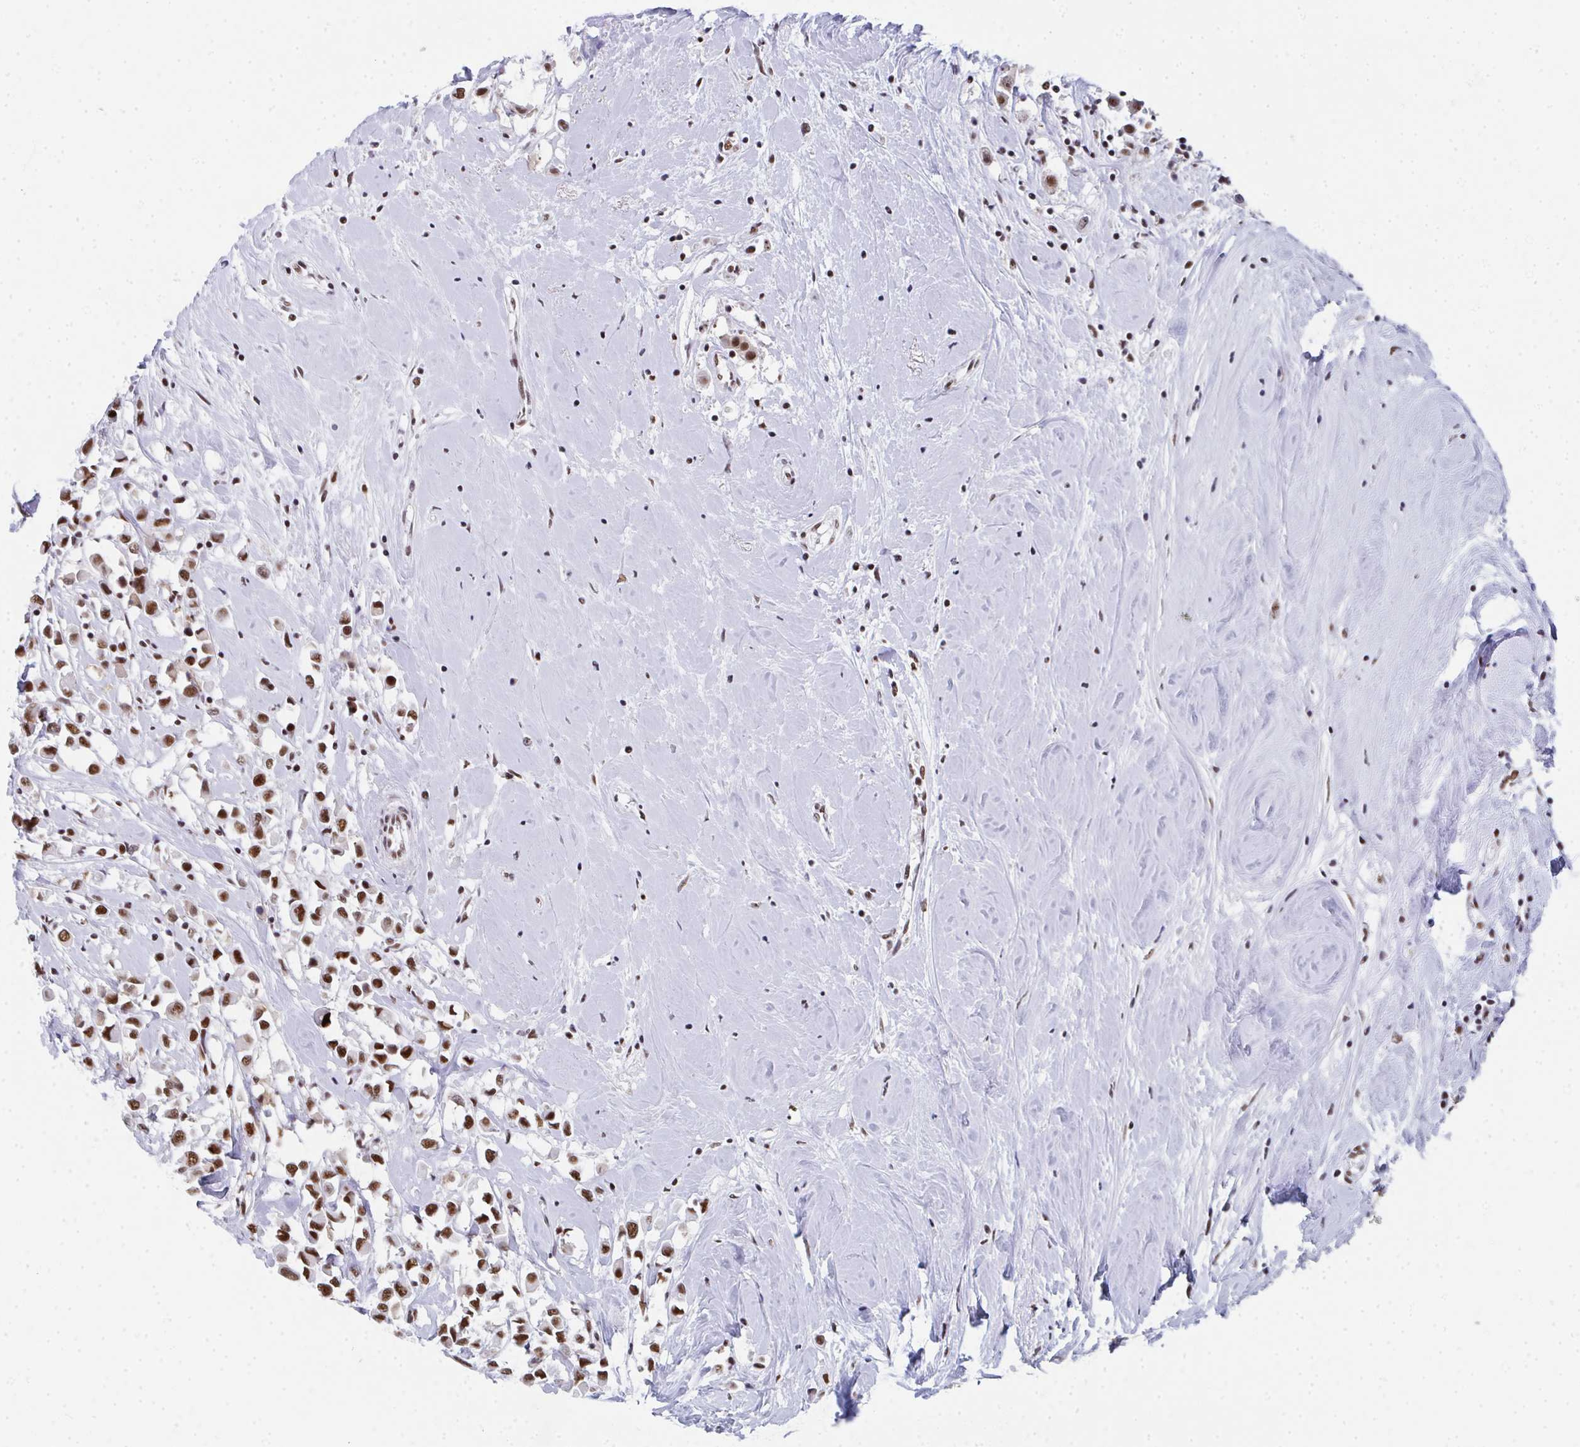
{"staining": {"intensity": "moderate", "quantity": ">75%", "location": "nuclear"}, "tissue": "breast cancer", "cell_type": "Tumor cells", "image_type": "cancer", "snomed": [{"axis": "morphology", "description": "Duct carcinoma"}, {"axis": "topography", "description": "Breast"}], "caption": "An immunohistochemistry micrograph of neoplastic tissue is shown. Protein staining in brown shows moderate nuclear positivity in breast invasive ductal carcinoma within tumor cells.", "gene": "SNRNP70", "patient": {"sex": "female", "age": 61}}